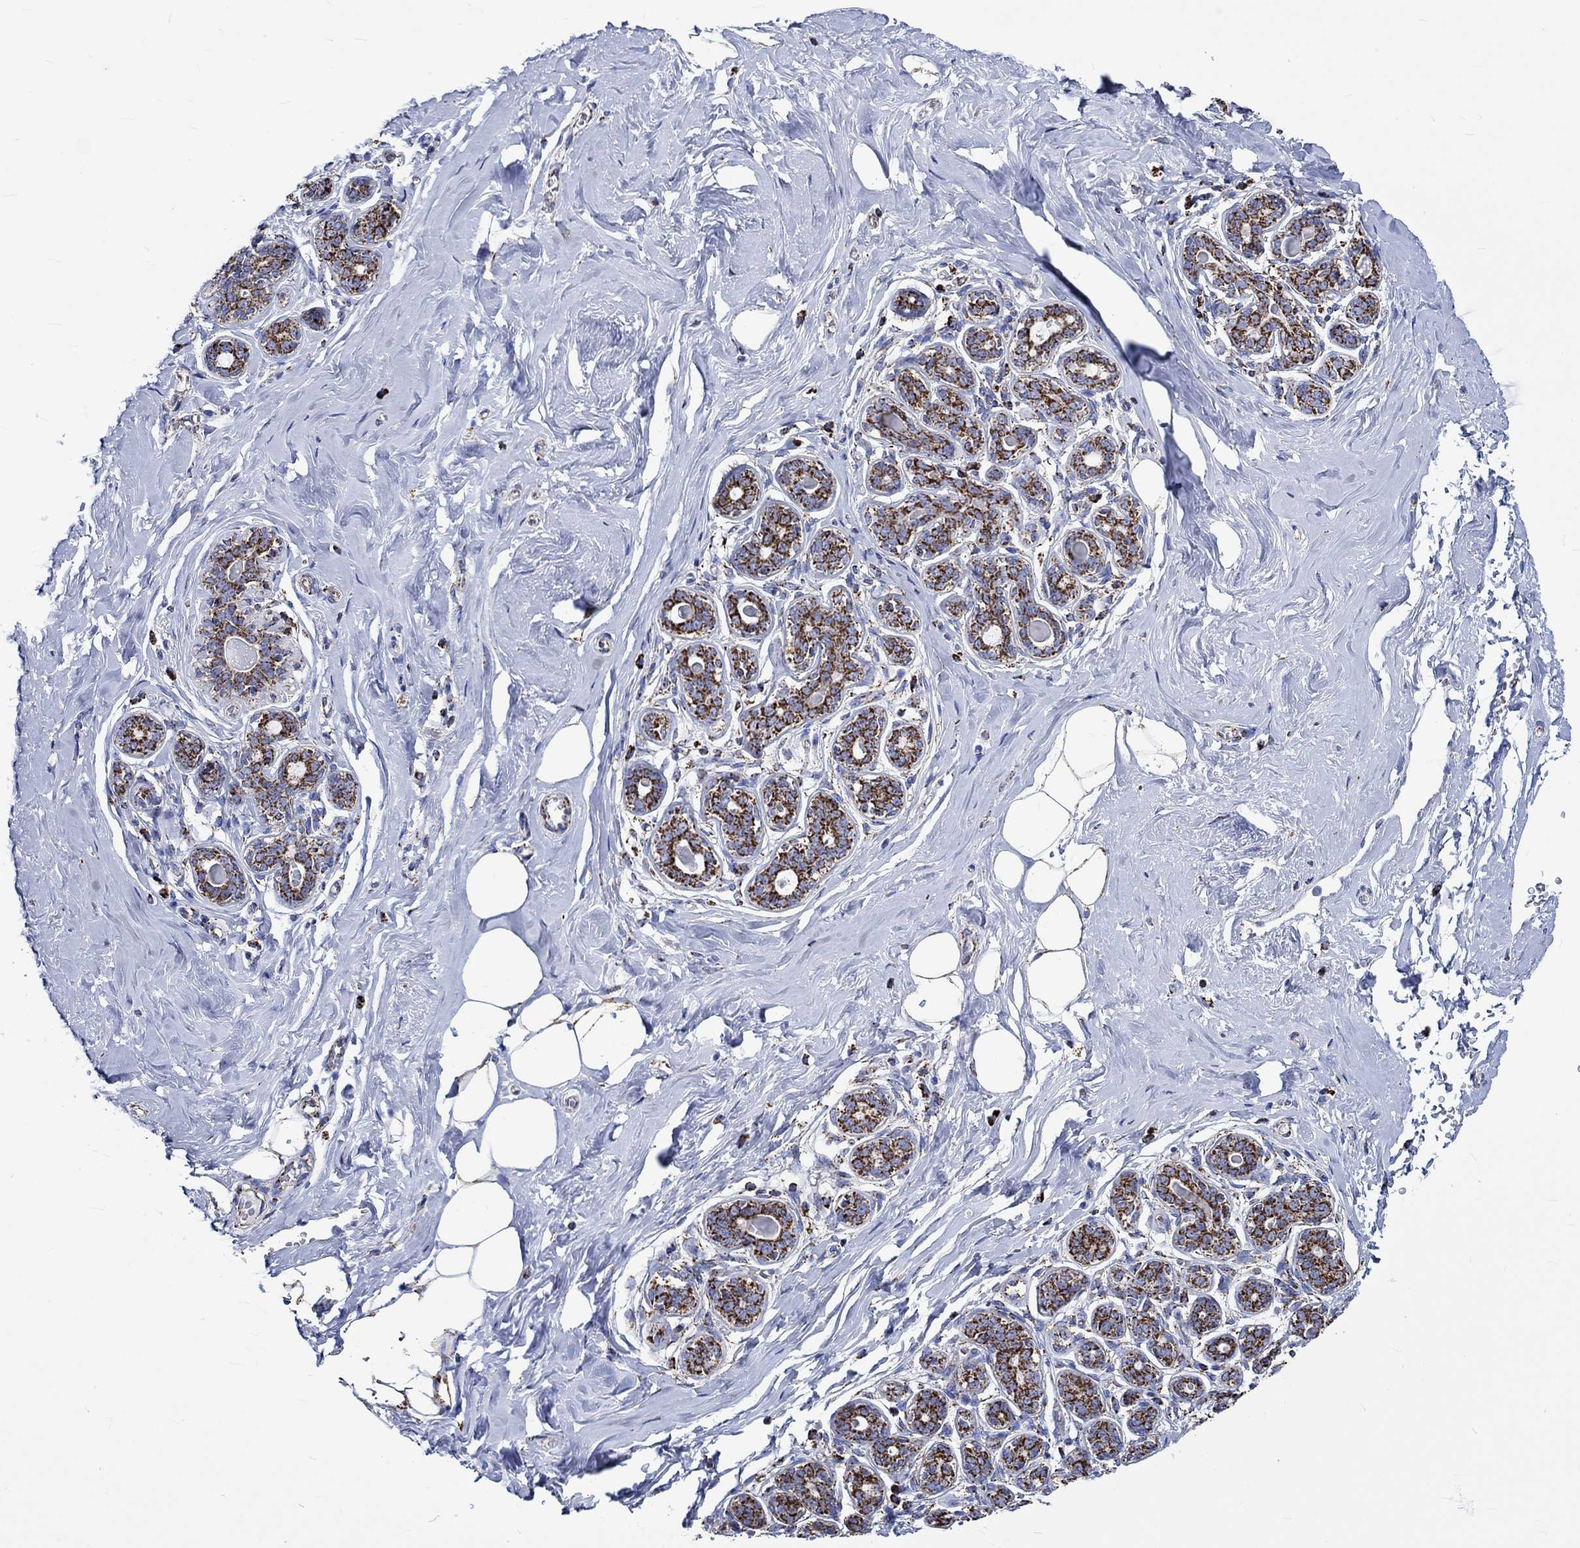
{"staining": {"intensity": "moderate", "quantity": "25%-75%", "location": "cytoplasmic/membranous"}, "tissue": "breast", "cell_type": "Adipocytes", "image_type": "normal", "snomed": [{"axis": "morphology", "description": "Normal tissue, NOS"}, {"axis": "topography", "description": "Skin"}, {"axis": "topography", "description": "Breast"}], "caption": "The image reveals staining of normal breast, revealing moderate cytoplasmic/membranous protein expression (brown color) within adipocytes.", "gene": "RCE1", "patient": {"sex": "female", "age": 43}}